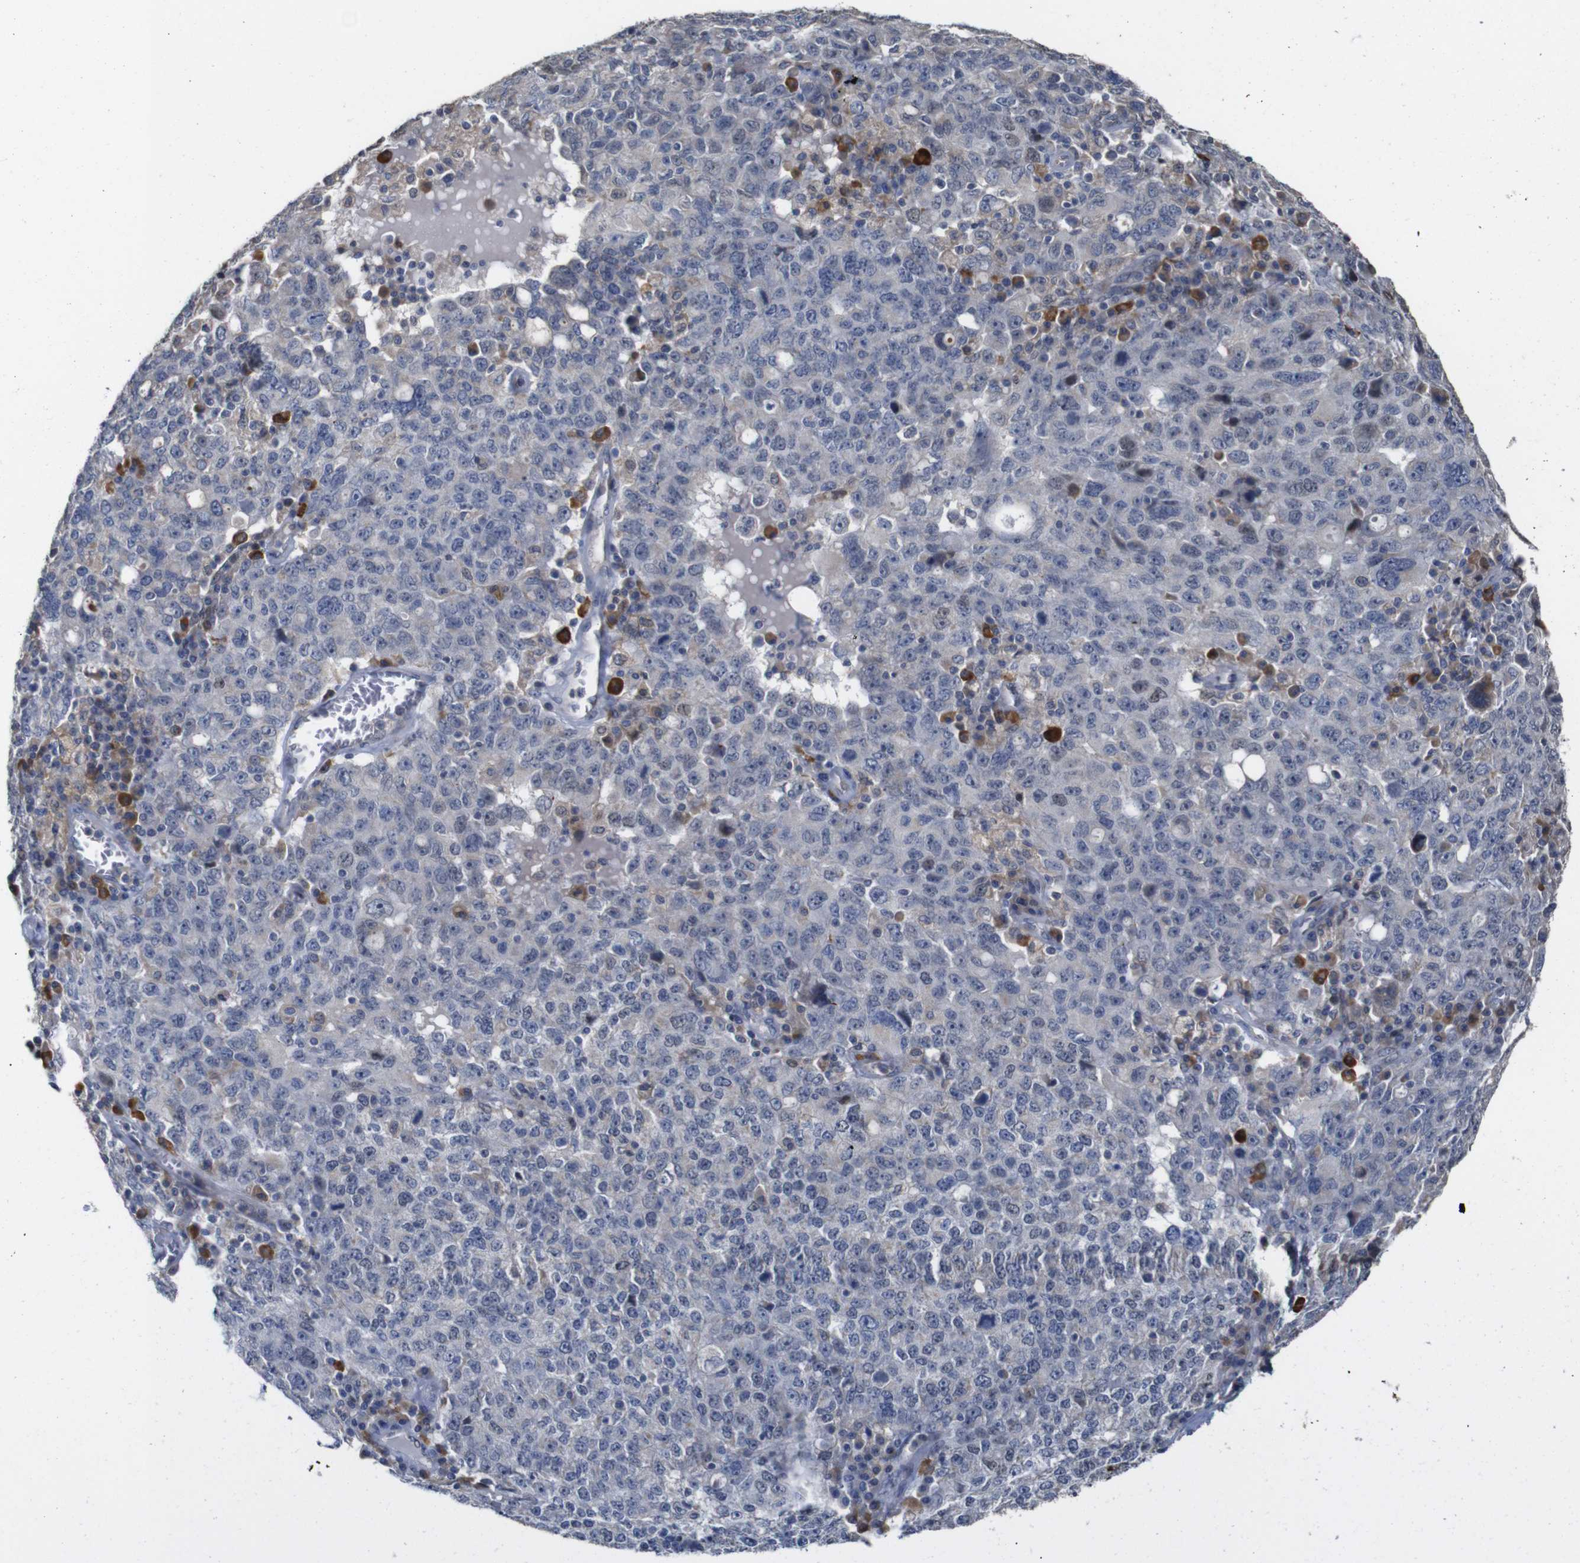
{"staining": {"intensity": "weak", "quantity": "<25%", "location": "cytoplasmic/membranous,nuclear"}, "tissue": "ovarian cancer", "cell_type": "Tumor cells", "image_type": "cancer", "snomed": [{"axis": "morphology", "description": "Carcinoma, endometroid"}, {"axis": "topography", "description": "Ovary"}], "caption": "The micrograph demonstrates no staining of tumor cells in endometroid carcinoma (ovarian).", "gene": "TCEAL9", "patient": {"sex": "female", "age": 62}}